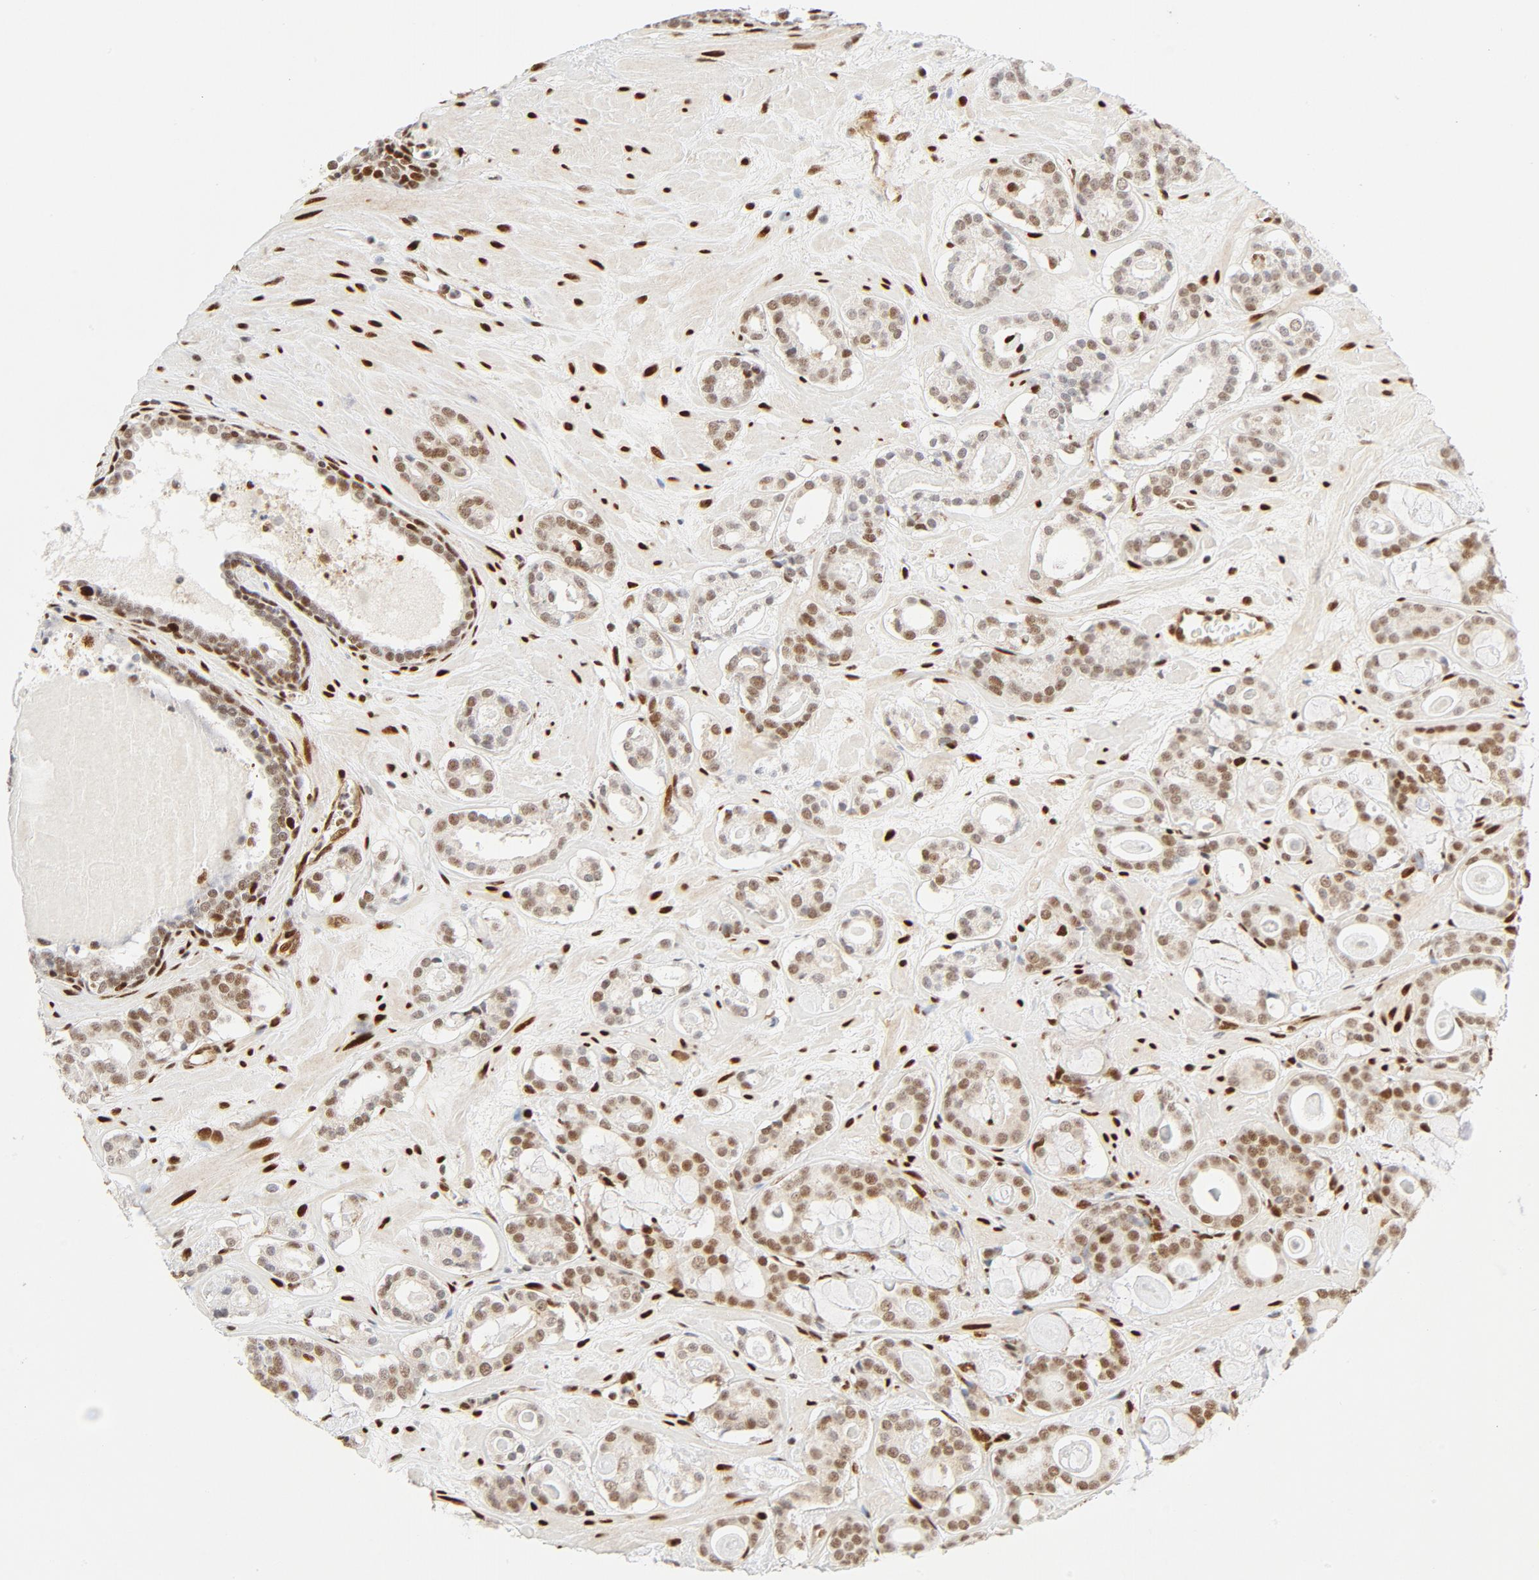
{"staining": {"intensity": "moderate", "quantity": "25%-75%", "location": "nuclear"}, "tissue": "prostate cancer", "cell_type": "Tumor cells", "image_type": "cancer", "snomed": [{"axis": "morphology", "description": "Adenocarcinoma, Low grade"}, {"axis": "topography", "description": "Prostate"}], "caption": "Adenocarcinoma (low-grade) (prostate) stained for a protein (brown) demonstrates moderate nuclear positive positivity in approximately 25%-75% of tumor cells.", "gene": "MEF2A", "patient": {"sex": "male", "age": 57}}